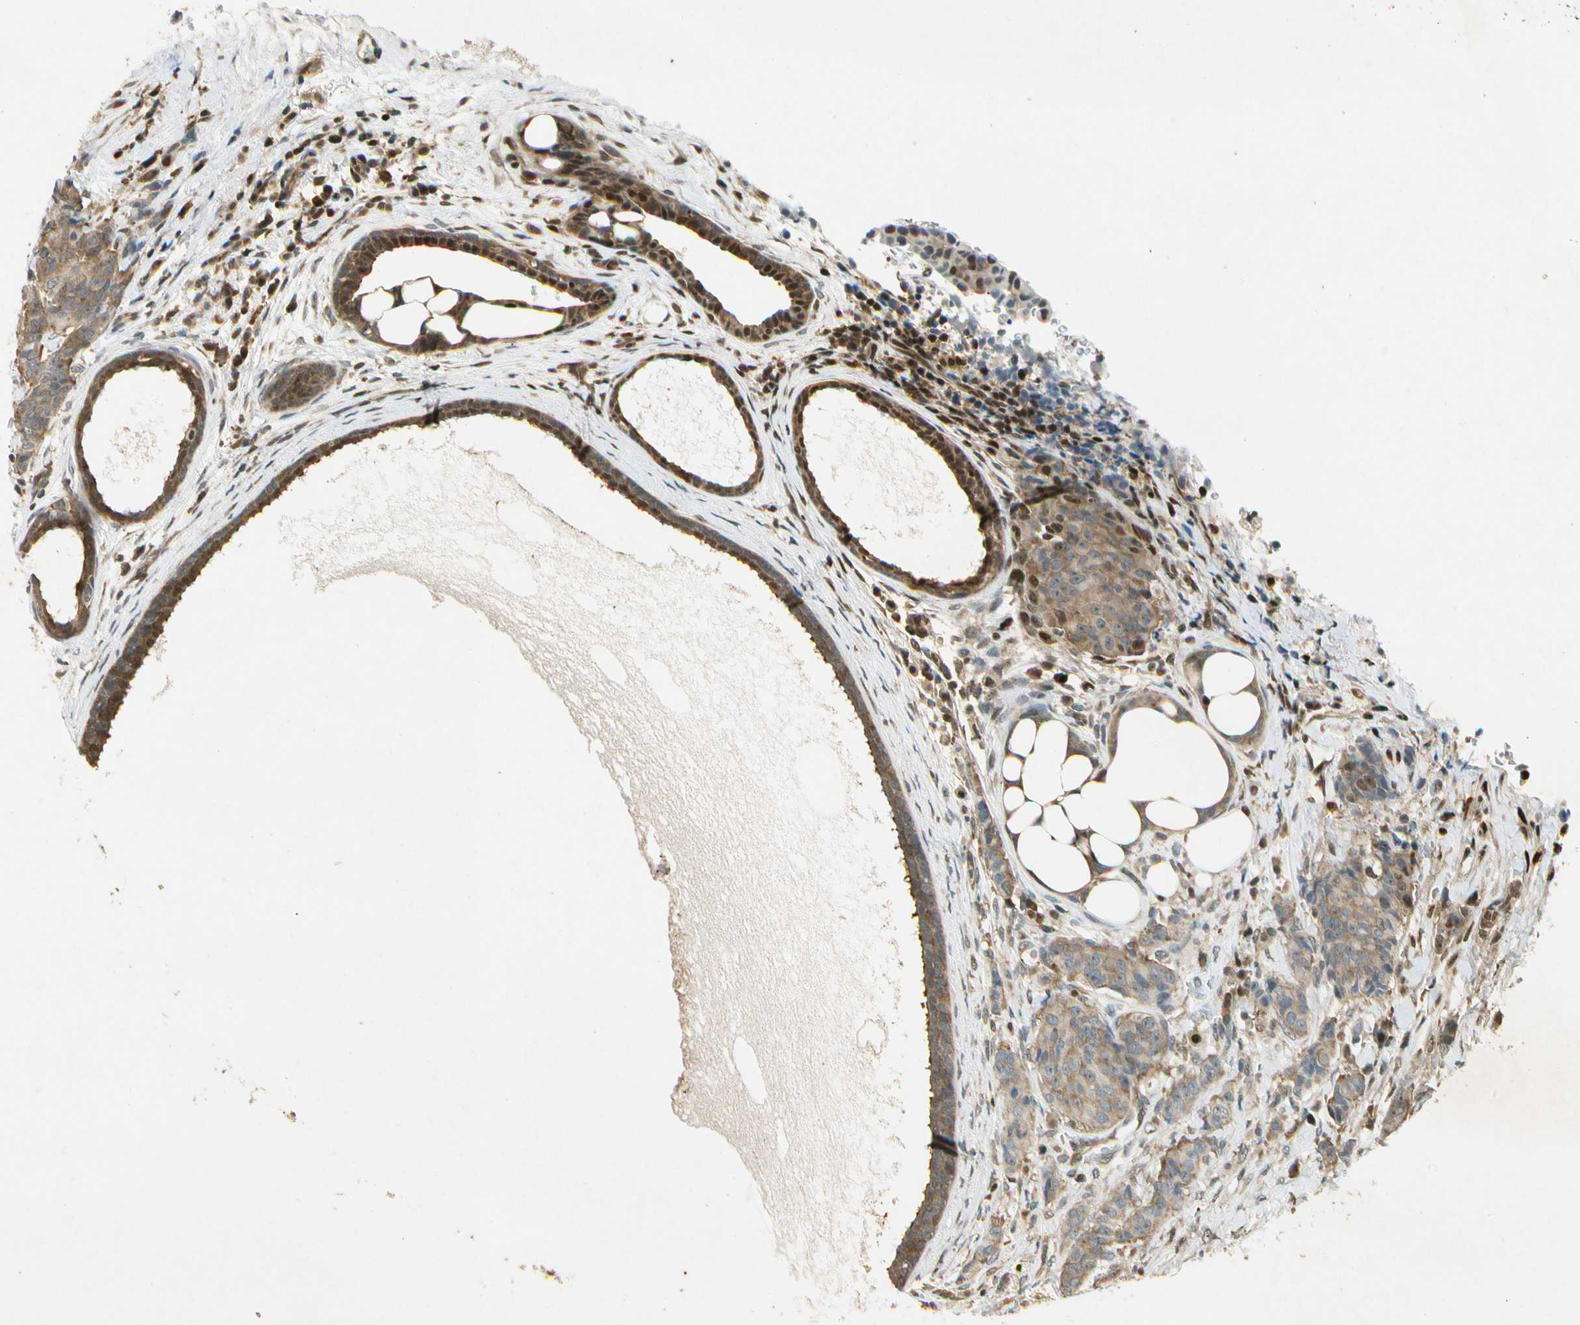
{"staining": {"intensity": "moderate", "quantity": ">75%", "location": "nuclear"}, "tissue": "breast cancer", "cell_type": "Tumor cells", "image_type": "cancer", "snomed": [{"axis": "morphology", "description": "Duct carcinoma"}, {"axis": "topography", "description": "Breast"}], "caption": "An IHC image of tumor tissue is shown. Protein staining in brown shows moderate nuclear positivity in breast invasive ductal carcinoma within tumor cells.", "gene": "EIF1AX", "patient": {"sex": "female", "age": 40}}